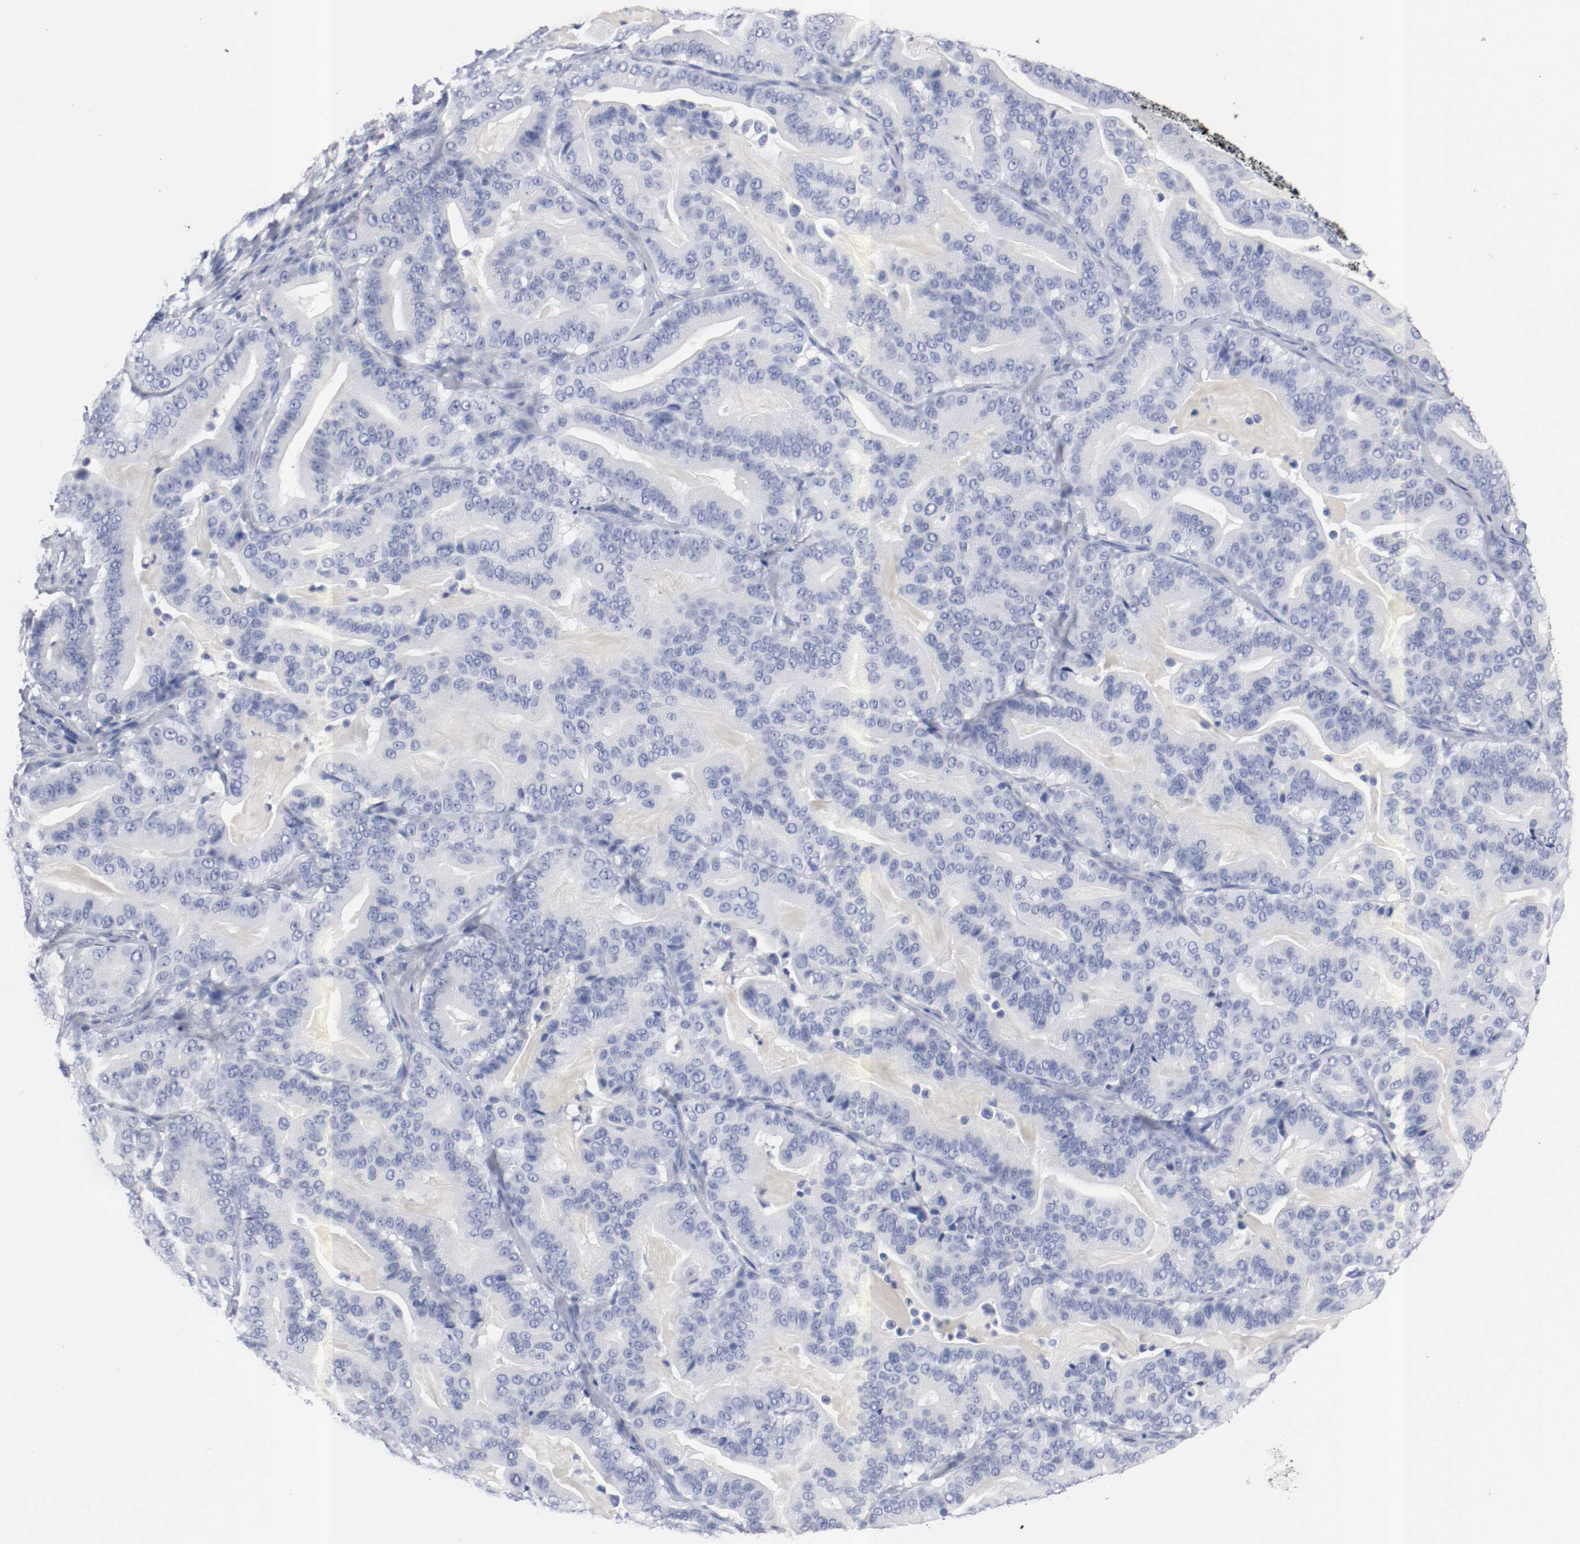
{"staining": {"intensity": "negative", "quantity": "none", "location": "none"}, "tissue": "pancreatic cancer", "cell_type": "Tumor cells", "image_type": "cancer", "snomed": [{"axis": "morphology", "description": "Adenocarcinoma, NOS"}, {"axis": "topography", "description": "Pancreas"}], "caption": "Tumor cells are negative for brown protein staining in pancreatic cancer (adenocarcinoma).", "gene": "GAD1", "patient": {"sex": "male", "age": 63}}